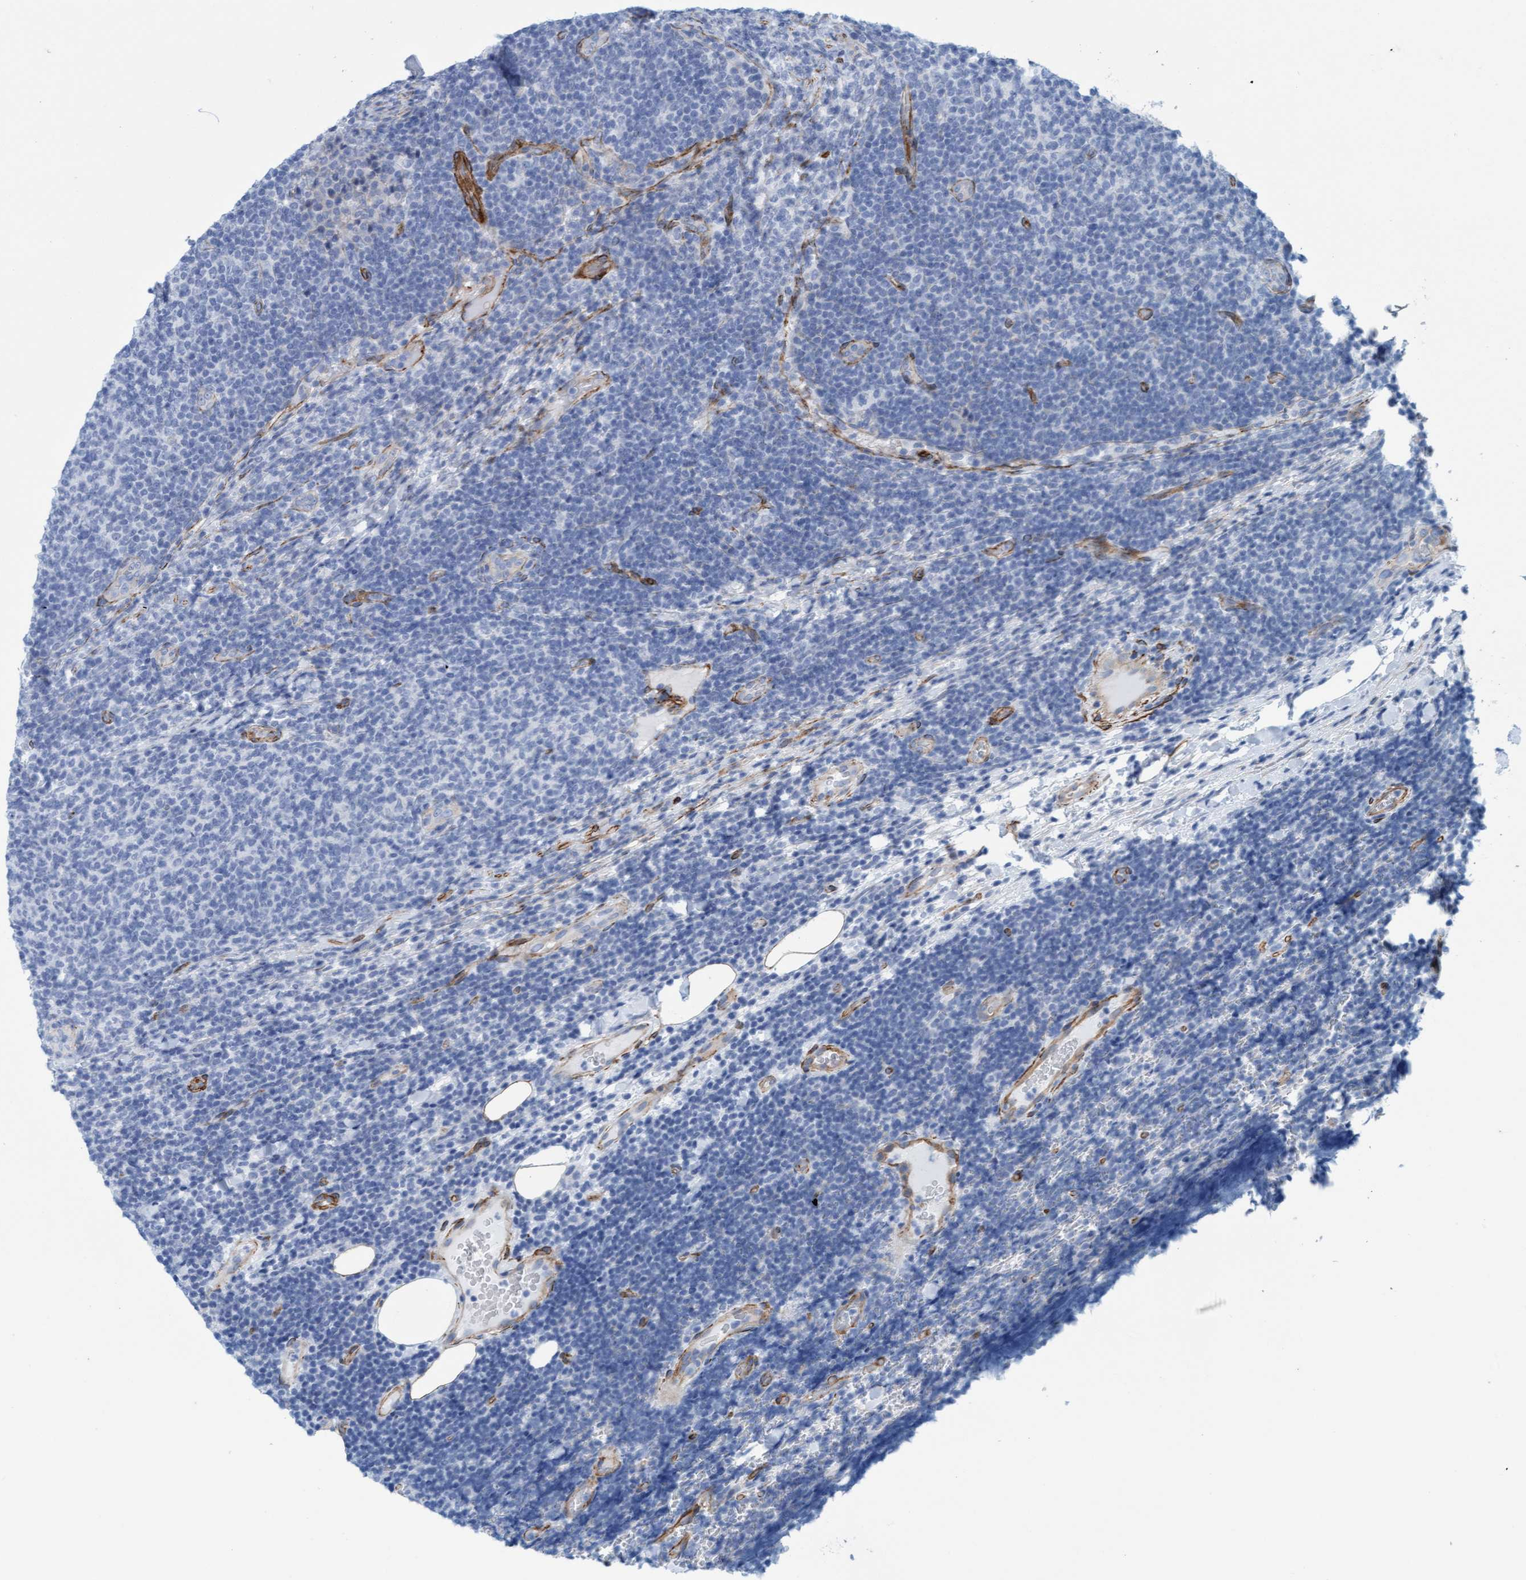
{"staining": {"intensity": "negative", "quantity": "none", "location": "none"}, "tissue": "lymphoma", "cell_type": "Tumor cells", "image_type": "cancer", "snomed": [{"axis": "morphology", "description": "Malignant lymphoma, non-Hodgkin's type, Low grade"}, {"axis": "topography", "description": "Lymph node"}], "caption": "Immunohistochemical staining of lymphoma demonstrates no significant positivity in tumor cells. Nuclei are stained in blue.", "gene": "MTFR1", "patient": {"sex": "male", "age": 66}}